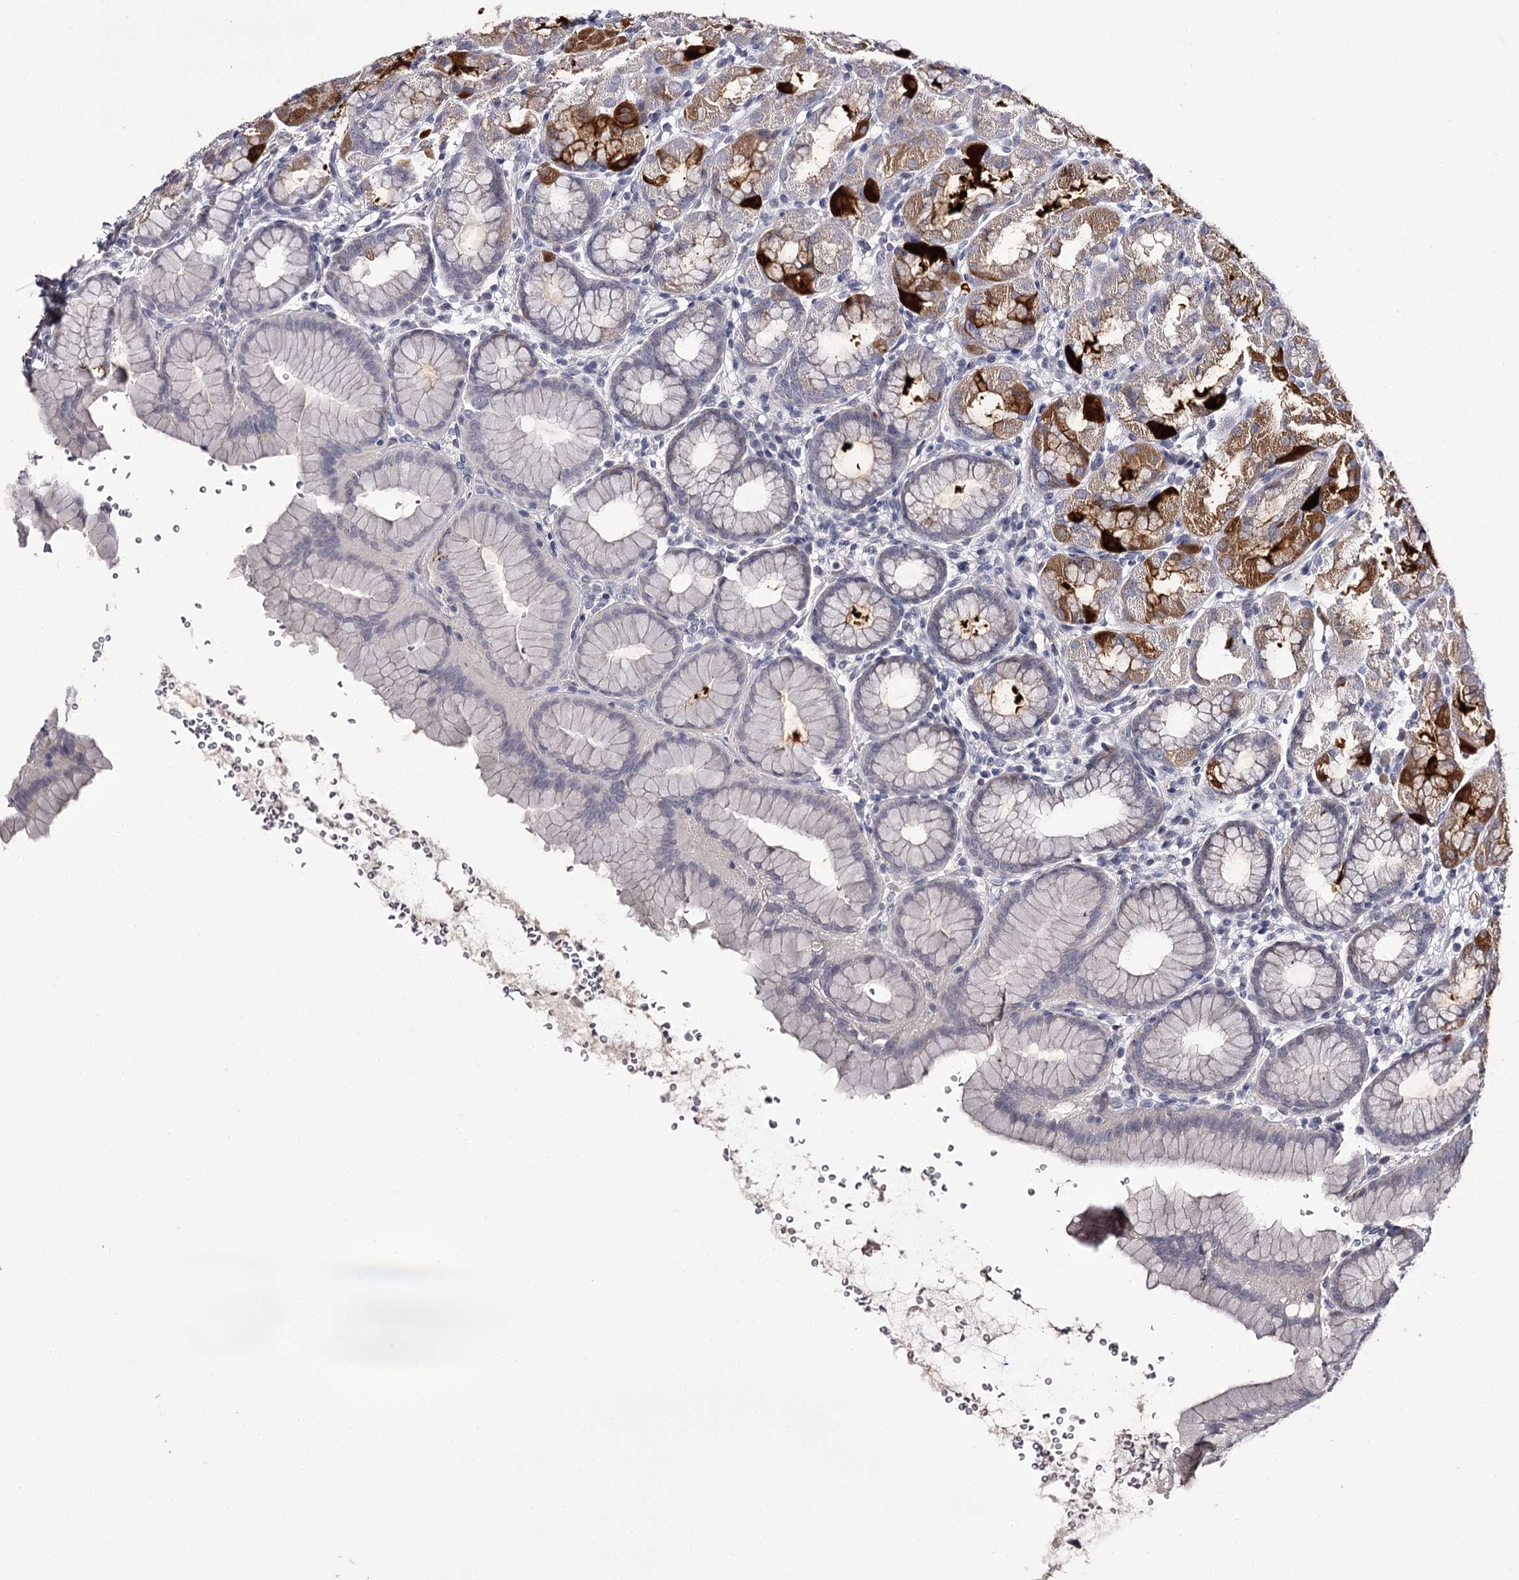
{"staining": {"intensity": "strong", "quantity": "25%-75%", "location": "cytoplasmic/membranous"}, "tissue": "stomach", "cell_type": "Glandular cells", "image_type": "normal", "snomed": [{"axis": "morphology", "description": "Normal tissue, NOS"}, {"axis": "topography", "description": "Stomach"}], "caption": "Approximately 25%-75% of glandular cells in normal stomach demonstrate strong cytoplasmic/membranous protein positivity as visualized by brown immunohistochemical staining.", "gene": "SLC32A1", "patient": {"sex": "male", "age": 42}}